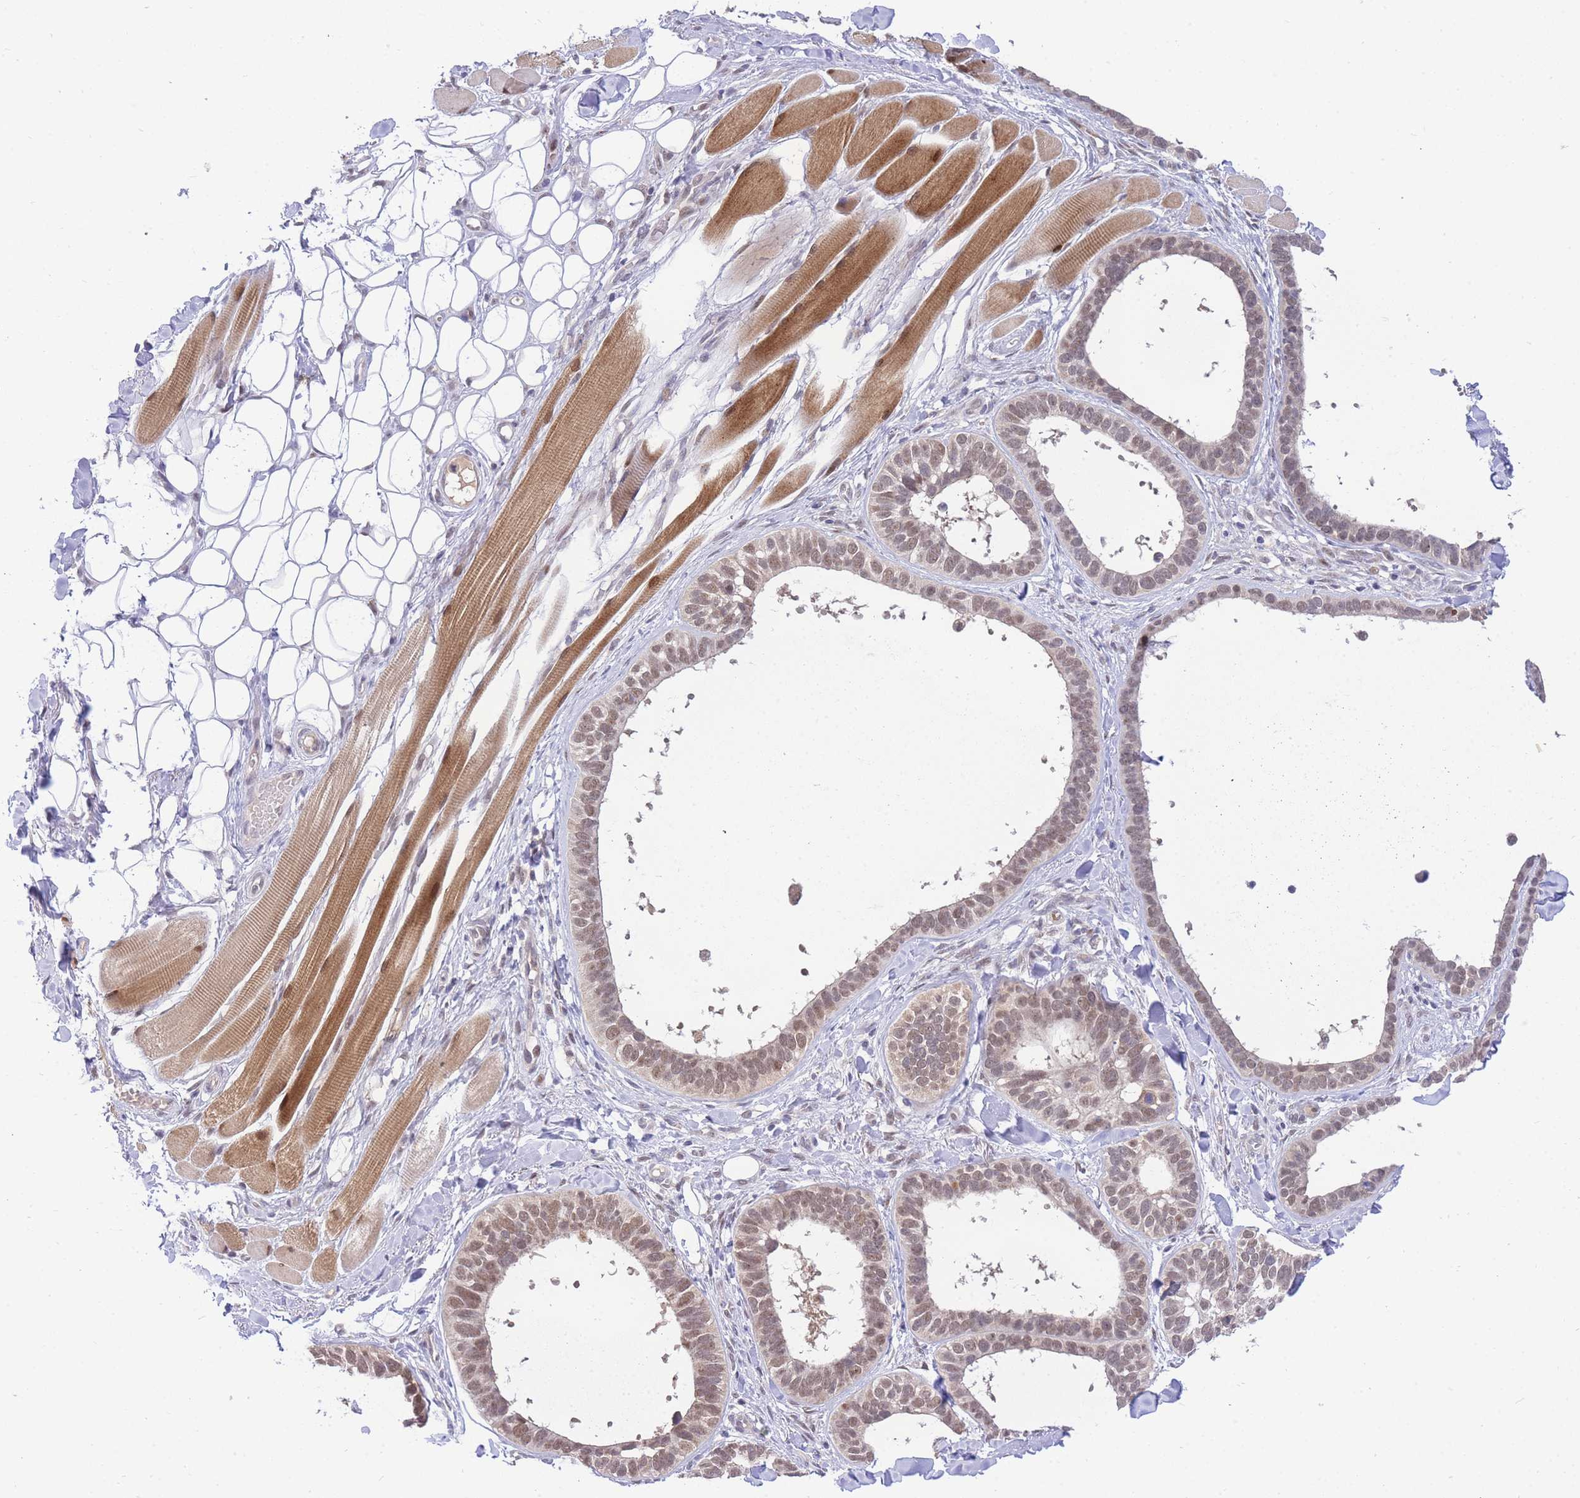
{"staining": {"intensity": "weak", "quantity": ">75%", "location": "cytoplasmic/membranous,nuclear"}, "tissue": "skin cancer", "cell_type": "Tumor cells", "image_type": "cancer", "snomed": [{"axis": "morphology", "description": "Basal cell carcinoma"}, {"axis": "topography", "description": "Skin"}], "caption": "This image displays skin cancer (basal cell carcinoma) stained with immunohistochemistry (IHC) to label a protein in brown. The cytoplasmic/membranous and nuclear of tumor cells show weak positivity for the protein. Nuclei are counter-stained blue.", "gene": "PUS10", "patient": {"sex": "male", "age": 62}}